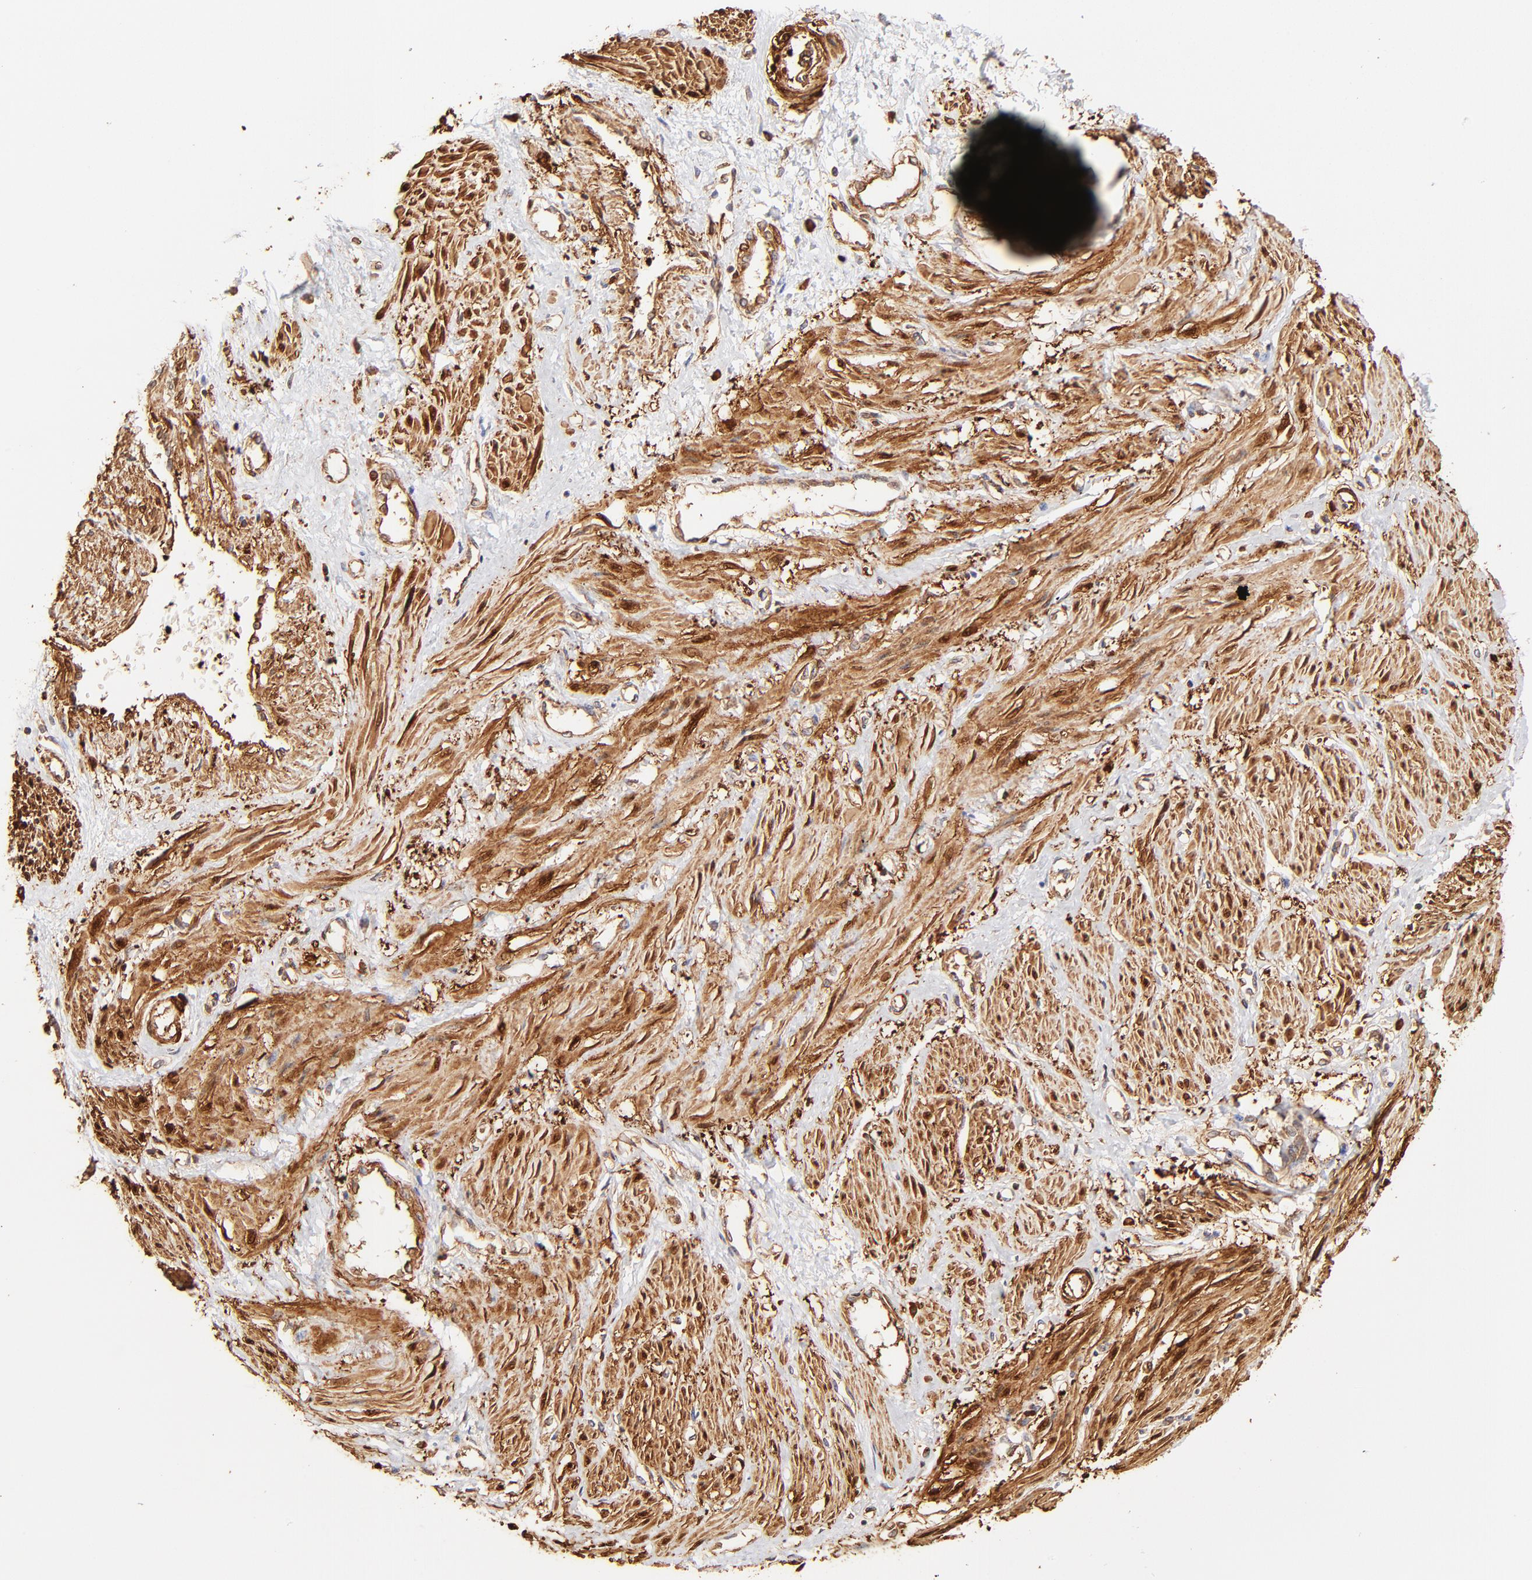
{"staining": {"intensity": "strong", "quantity": ">75%", "location": "cytoplasmic/membranous"}, "tissue": "smooth muscle", "cell_type": "Smooth muscle cells", "image_type": "normal", "snomed": [{"axis": "morphology", "description": "Normal tissue, NOS"}, {"axis": "topography", "description": "Smooth muscle"}, {"axis": "topography", "description": "Uterus"}], "caption": "The immunohistochemical stain shows strong cytoplasmic/membranous expression in smooth muscle cells of unremarkable smooth muscle. (DAB IHC, brown staining for protein, blue staining for nuclei).", "gene": "FLNA", "patient": {"sex": "female", "age": 39}}